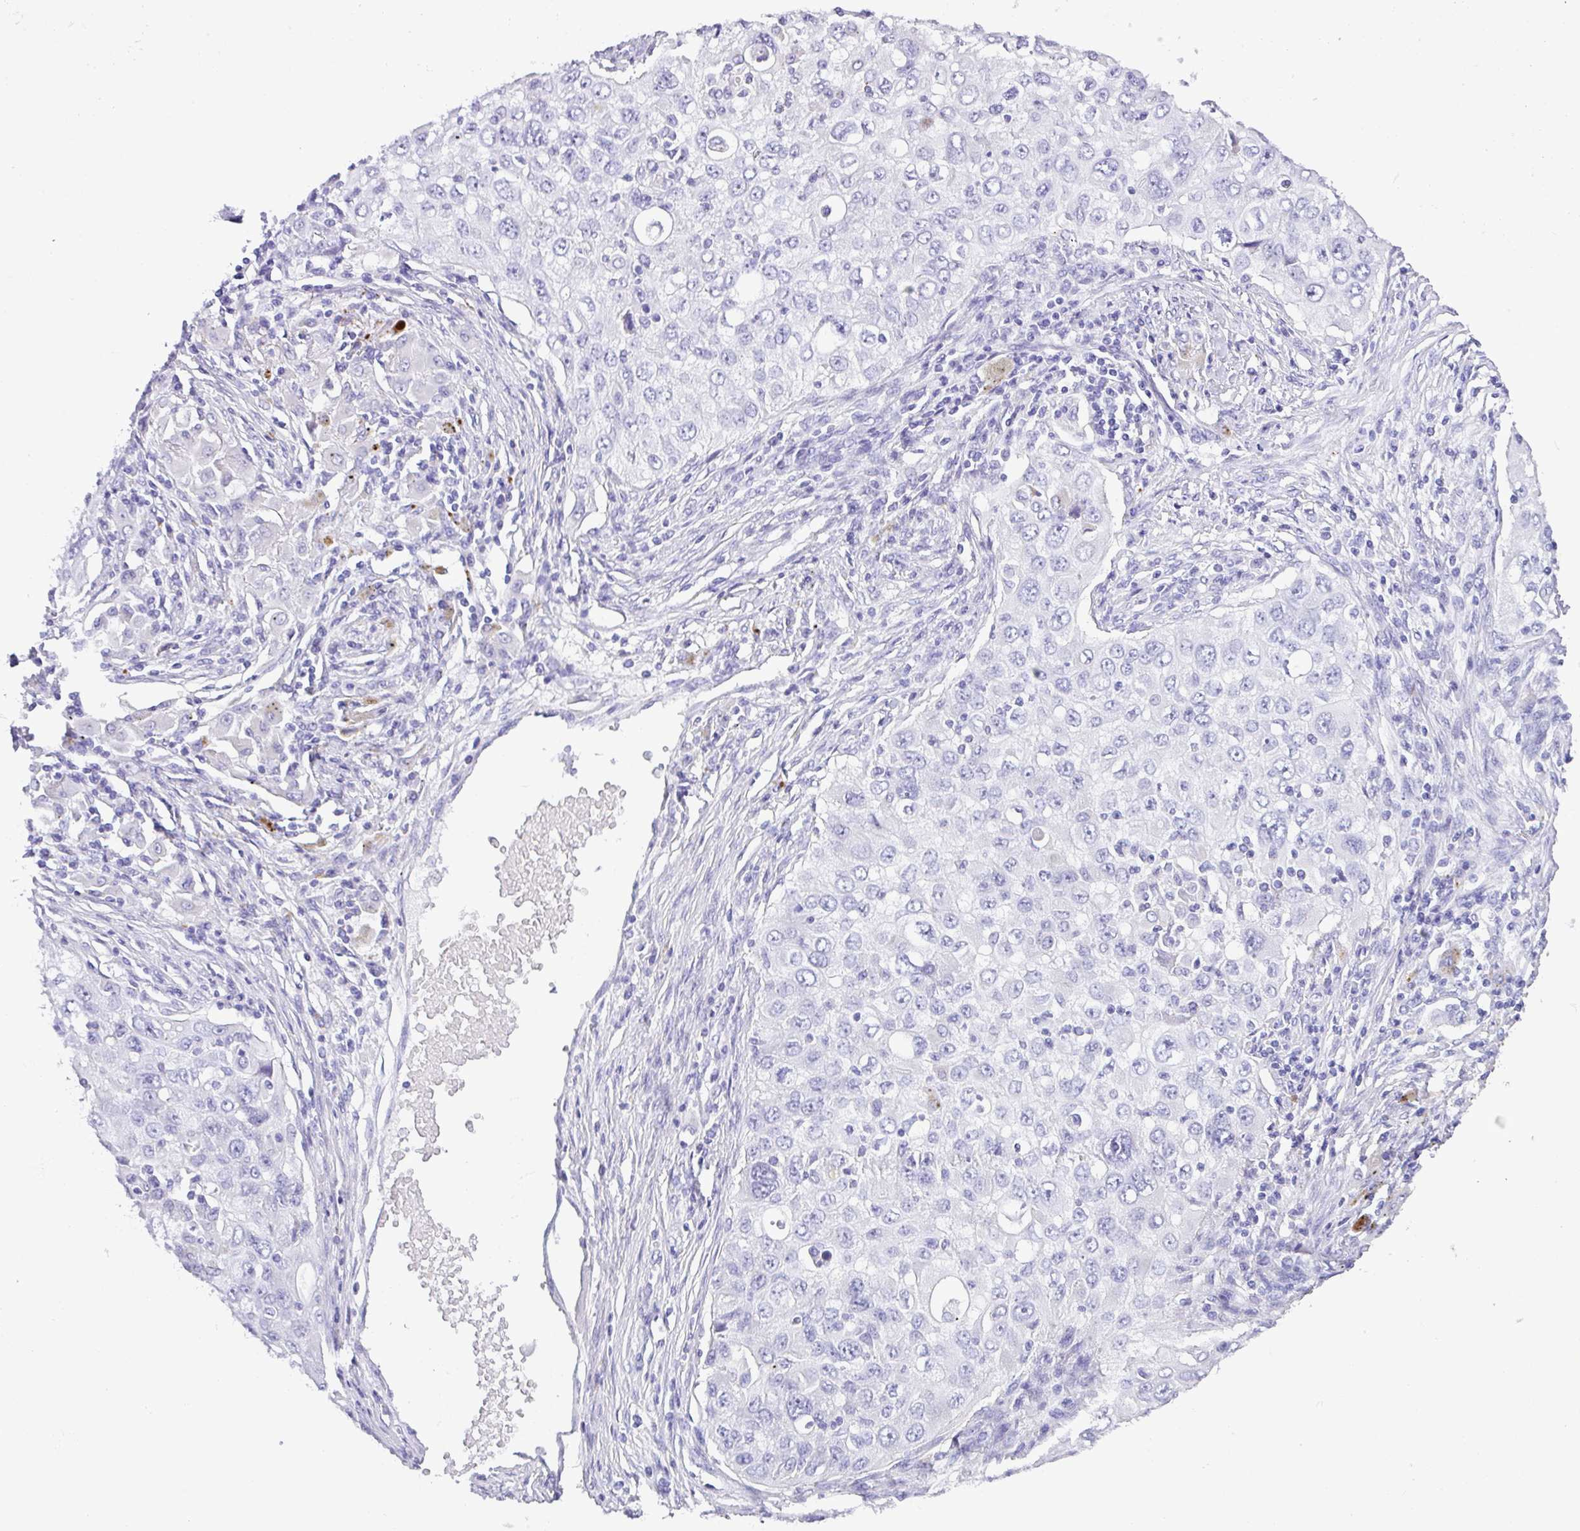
{"staining": {"intensity": "negative", "quantity": "none", "location": "none"}, "tissue": "lung cancer", "cell_type": "Tumor cells", "image_type": "cancer", "snomed": [{"axis": "morphology", "description": "Adenocarcinoma, NOS"}, {"axis": "morphology", "description": "Adenocarcinoma, metastatic, NOS"}, {"axis": "topography", "description": "Lymph node"}, {"axis": "topography", "description": "Lung"}], "caption": "Lung cancer was stained to show a protein in brown. There is no significant positivity in tumor cells. (Stains: DAB immunohistochemistry (IHC) with hematoxylin counter stain, Microscopy: brightfield microscopy at high magnification).", "gene": "ZG16", "patient": {"sex": "female", "age": 42}}